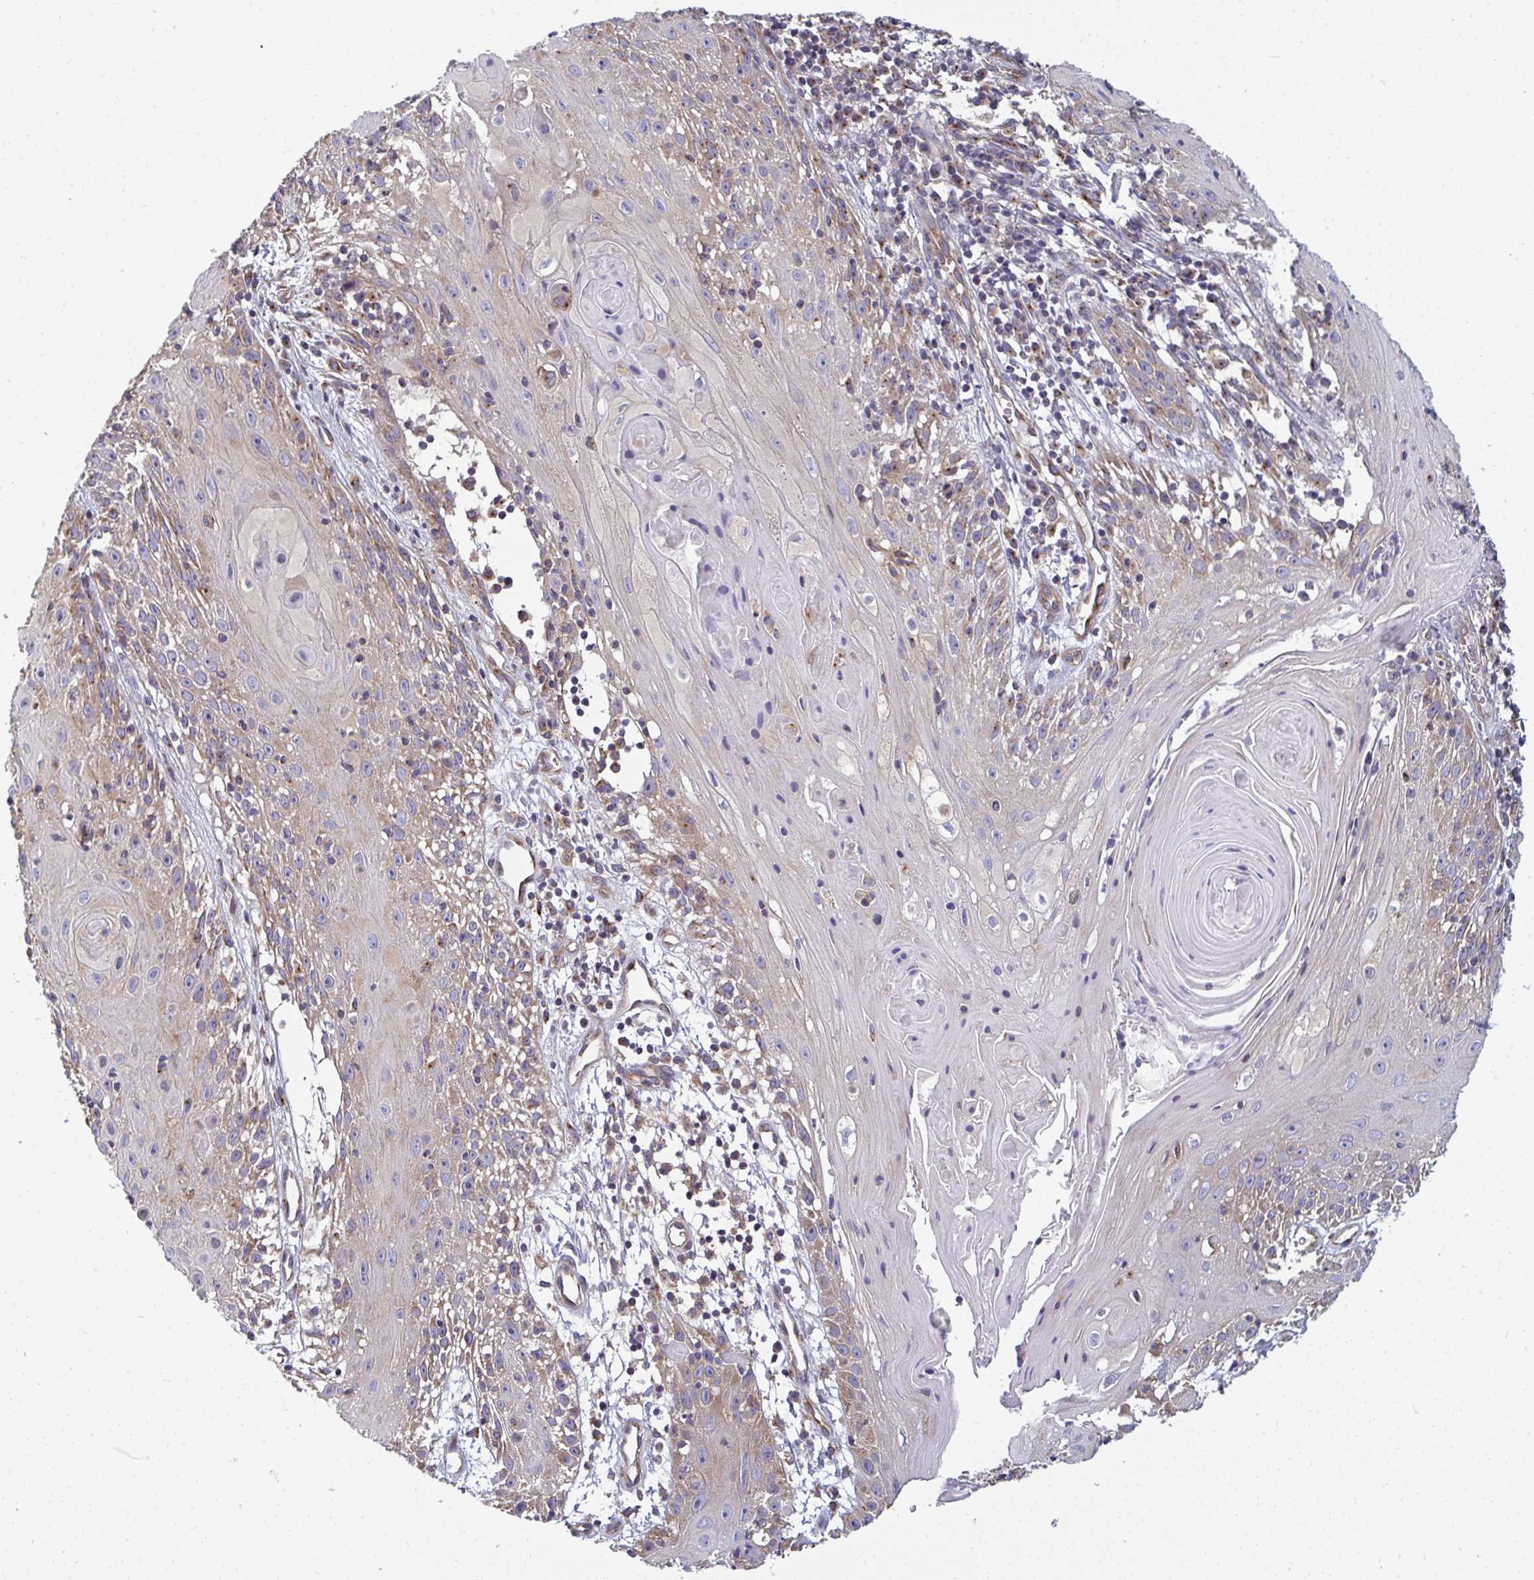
{"staining": {"intensity": "weak", "quantity": "25%-75%", "location": "cytoplasmic/membranous"}, "tissue": "skin cancer", "cell_type": "Tumor cells", "image_type": "cancer", "snomed": [{"axis": "morphology", "description": "Squamous cell carcinoma, NOS"}, {"axis": "topography", "description": "Skin"}, {"axis": "topography", "description": "Vulva"}], "caption": "Immunohistochemical staining of human squamous cell carcinoma (skin) shows low levels of weak cytoplasmic/membranous protein positivity in about 25%-75% of tumor cells. The staining is performed using DAB brown chromogen to label protein expression. The nuclei are counter-stained blue using hematoxylin.", "gene": "DYNC1I2", "patient": {"sex": "female", "age": 76}}